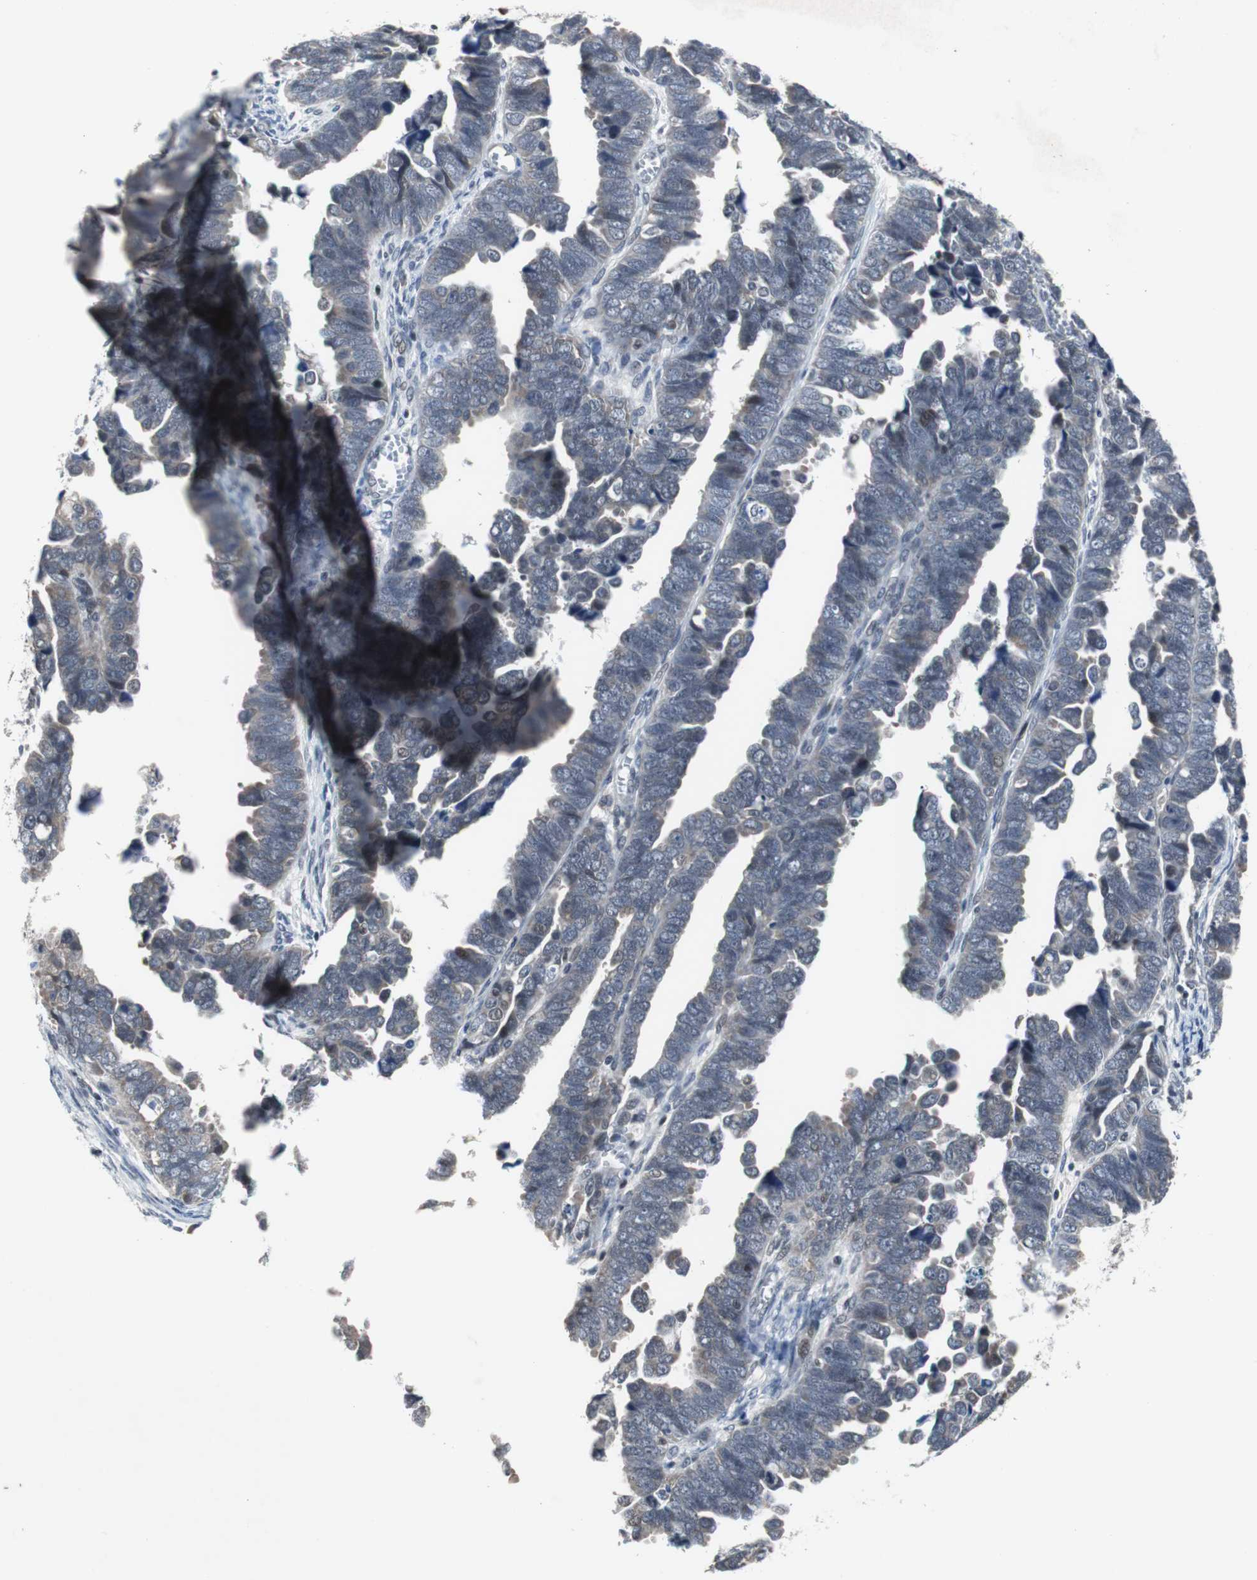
{"staining": {"intensity": "negative", "quantity": "none", "location": "none"}, "tissue": "endometrial cancer", "cell_type": "Tumor cells", "image_type": "cancer", "snomed": [{"axis": "morphology", "description": "Adenocarcinoma, NOS"}, {"axis": "topography", "description": "Endometrium"}], "caption": "Endometrial cancer was stained to show a protein in brown. There is no significant expression in tumor cells.", "gene": "TP63", "patient": {"sex": "female", "age": 75}}